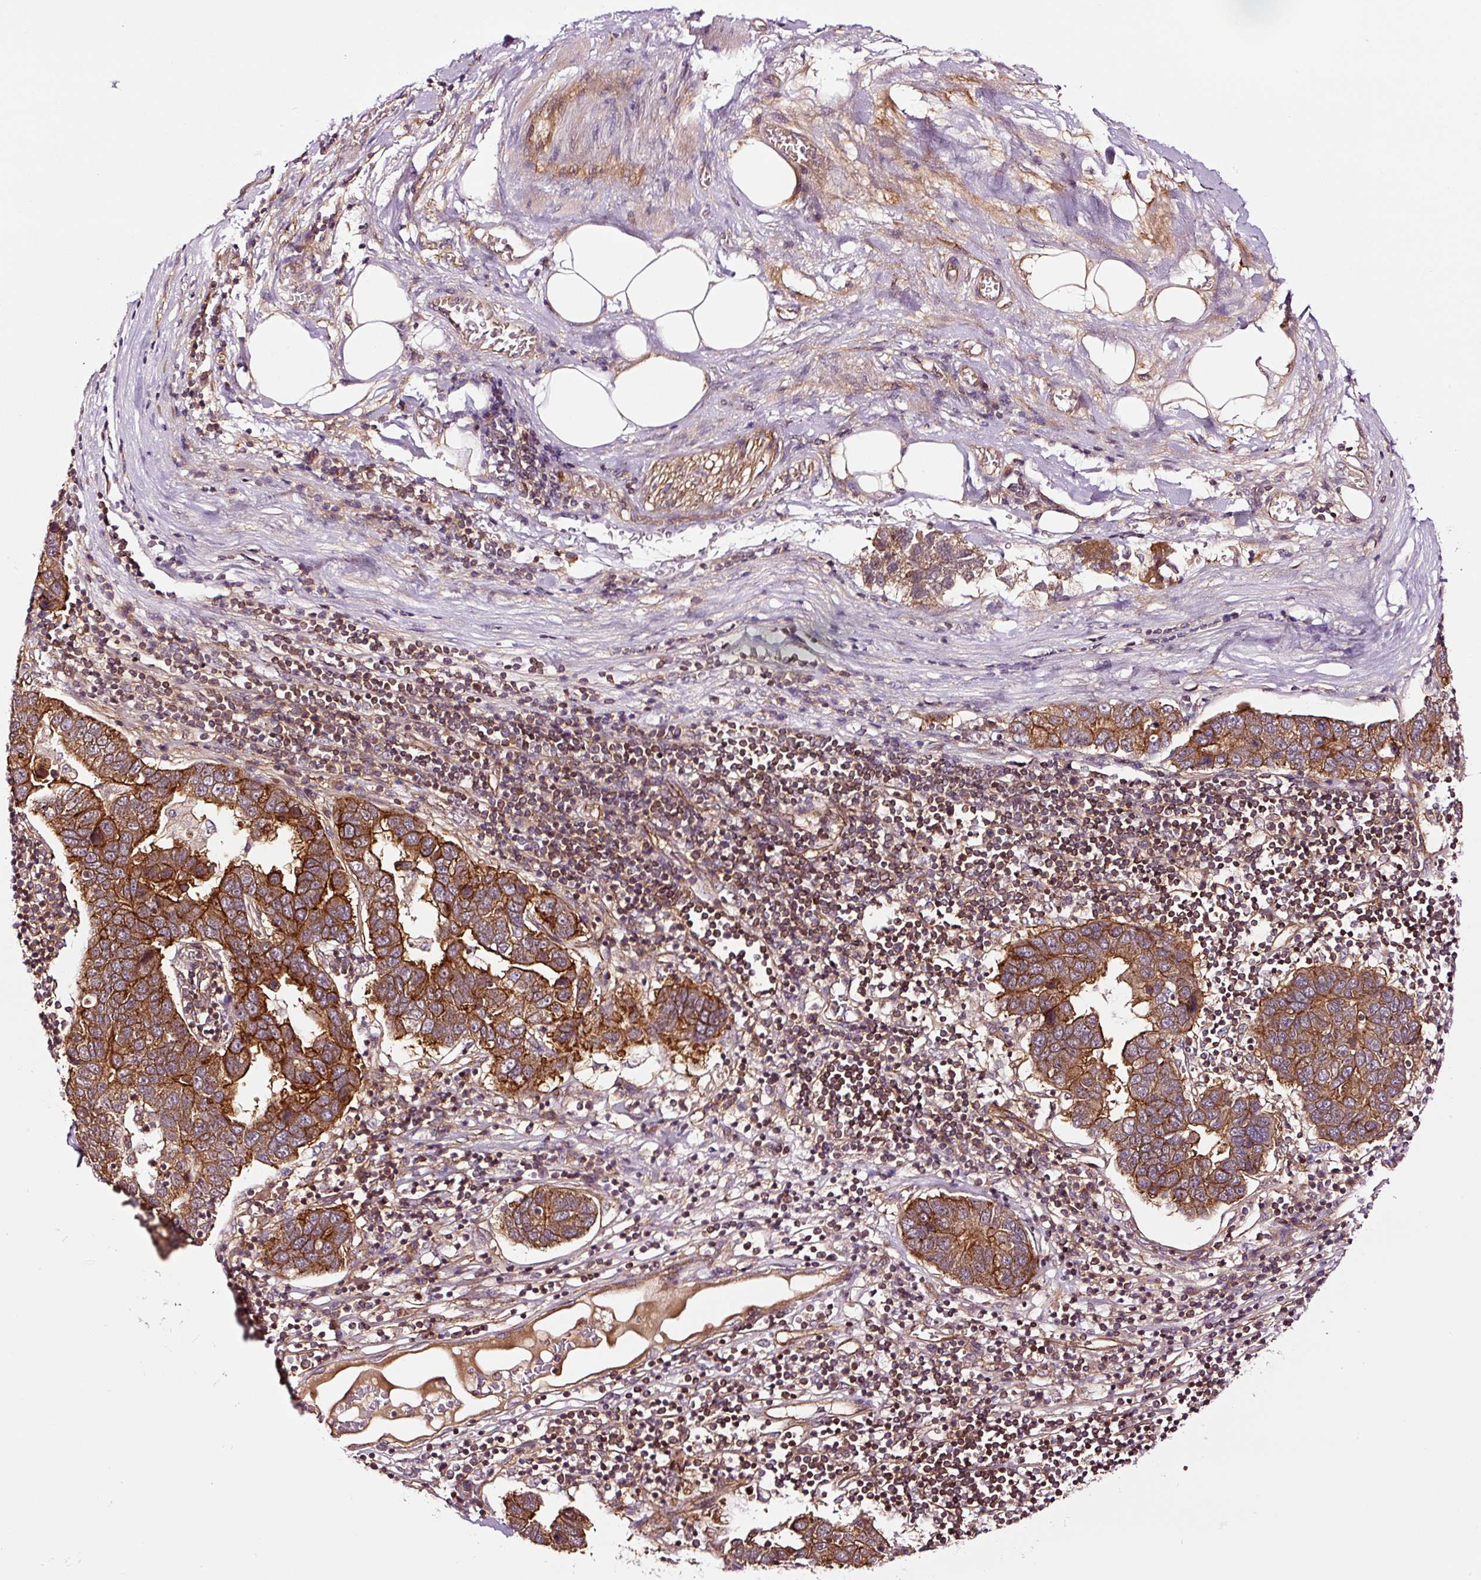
{"staining": {"intensity": "strong", "quantity": ">75%", "location": "cytoplasmic/membranous"}, "tissue": "pancreatic cancer", "cell_type": "Tumor cells", "image_type": "cancer", "snomed": [{"axis": "morphology", "description": "Adenocarcinoma, NOS"}, {"axis": "topography", "description": "Pancreas"}], "caption": "Protein expression analysis of pancreatic cancer shows strong cytoplasmic/membranous staining in approximately >75% of tumor cells. (DAB IHC with brightfield microscopy, high magnification).", "gene": "METAP1", "patient": {"sex": "female", "age": 61}}